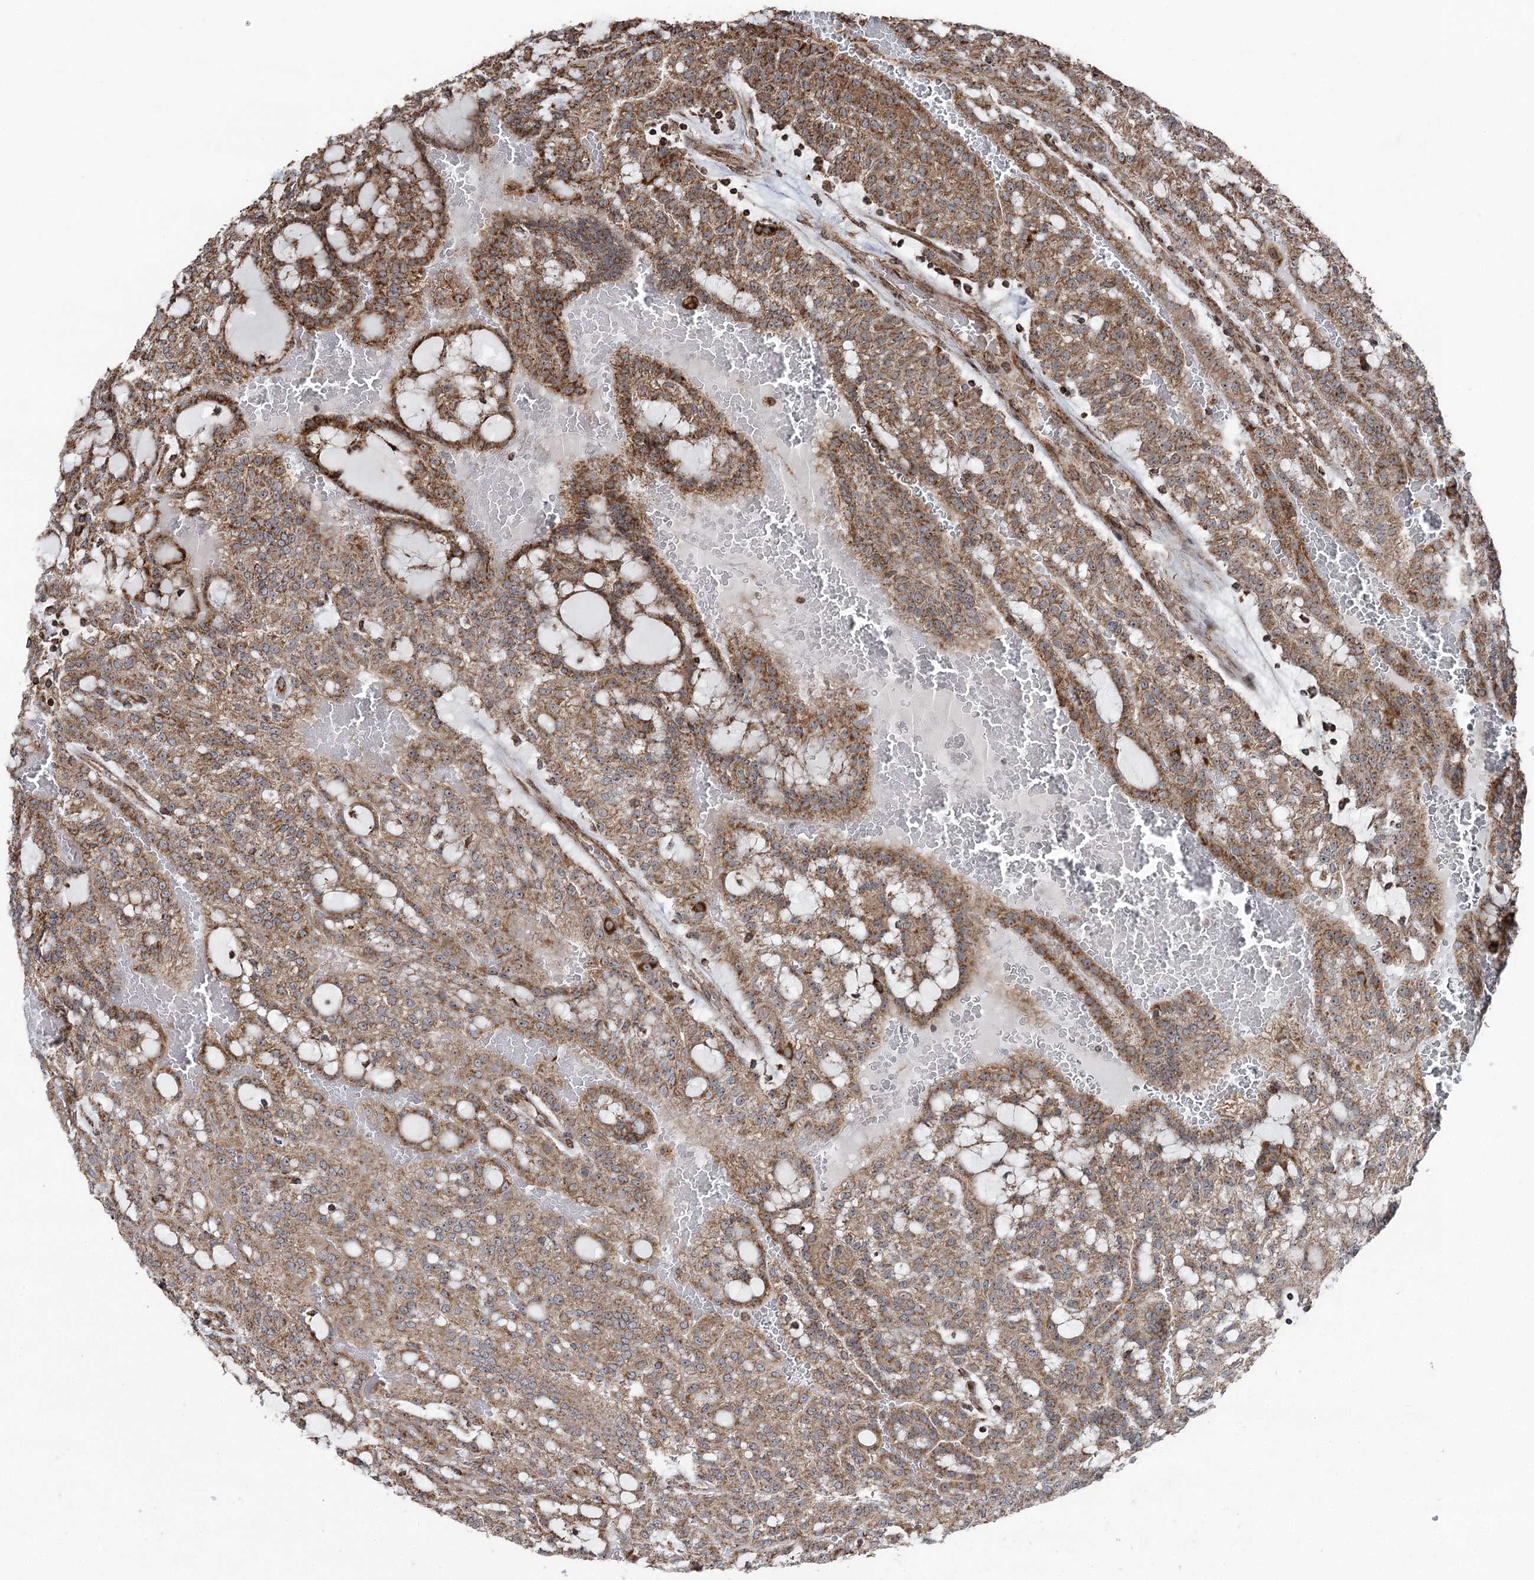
{"staining": {"intensity": "moderate", "quantity": ">75%", "location": "cytoplasmic/membranous,nuclear"}, "tissue": "renal cancer", "cell_type": "Tumor cells", "image_type": "cancer", "snomed": [{"axis": "morphology", "description": "Adenocarcinoma, NOS"}, {"axis": "topography", "description": "Kidney"}], "caption": "This photomicrograph exhibits immunohistochemistry staining of human renal cancer, with medium moderate cytoplasmic/membranous and nuclear positivity in approximately >75% of tumor cells.", "gene": "STEEP1", "patient": {"sex": "male", "age": 63}}